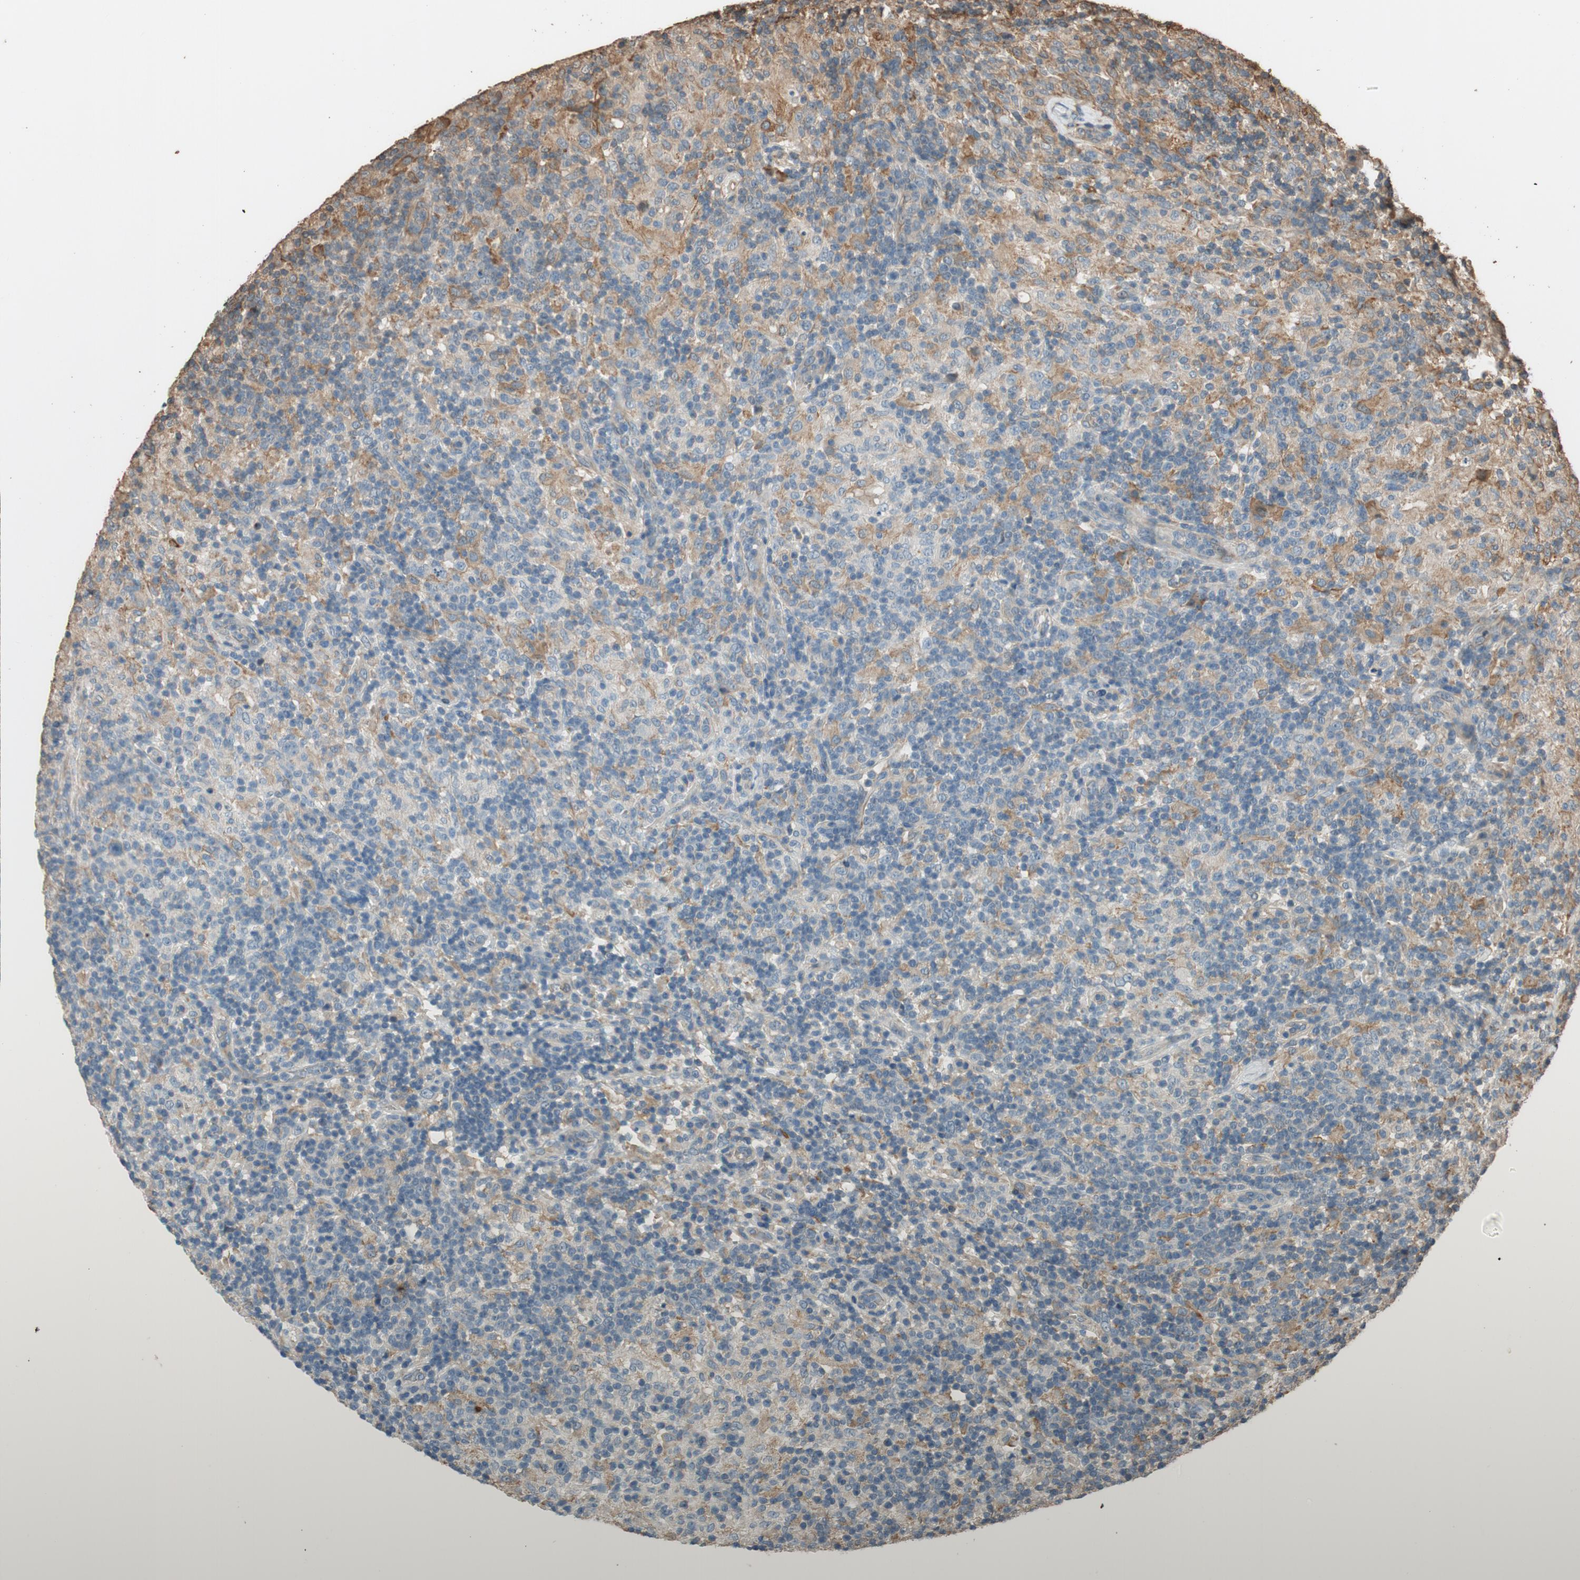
{"staining": {"intensity": "negative", "quantity": "none", "location": "none"}, "tissue": "lymphoma", "cell_type": "Tumor cells", "image_type": "cancer", "snomed": [{"axis": "morphology", "description": "Hodgkin's disease, NOS"}, {"axis": "topography", "description": "Lymph node"}], "caption": "Tumor cells show no significant protein positivity in Hodgkin's disease.", "gene": "MST1R", "patient": {"sex": "male", "age": 70}}